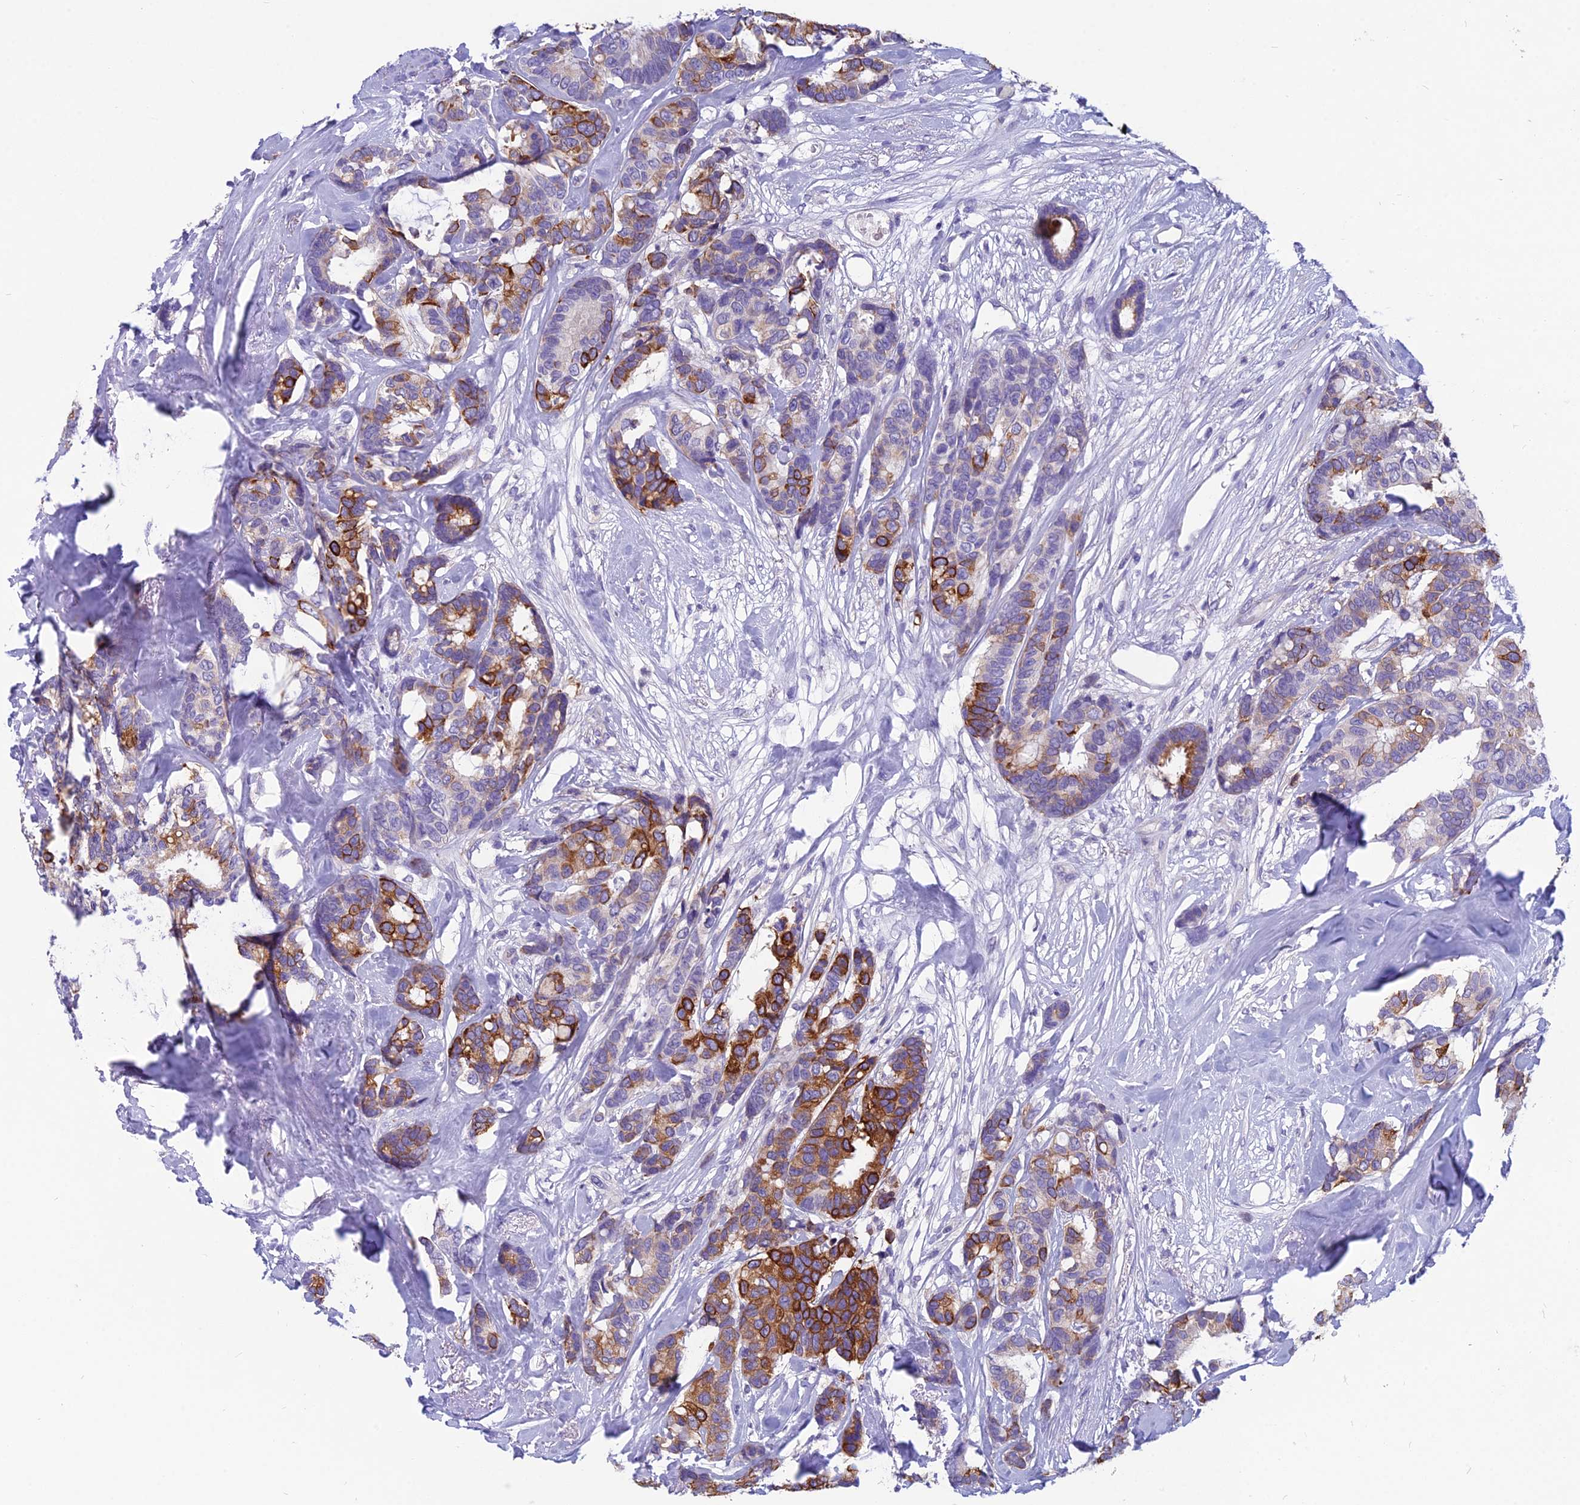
{"staining": {"intensity": "strong", "quantity": "25%-75%", "location": "cytoplasmic/membranous"}, "tissue": "breast cancer", "cell_type": "Tumor cells", "image_type": "cancer", "snomed": [{"axis": "morphology", "description": "Duct carcinoma"}, {"axis": "topography", "description": "Breast"}], "caption": "IHC (DAB (3,3'-diaminobenzidine)) staining of breast cancer shows strong cytoplasmic/membranous protein positivity in approximately 25%-75% of tumor cells.", "gene": "RBM41", "patient": {"sex": "female", "age": 87}}